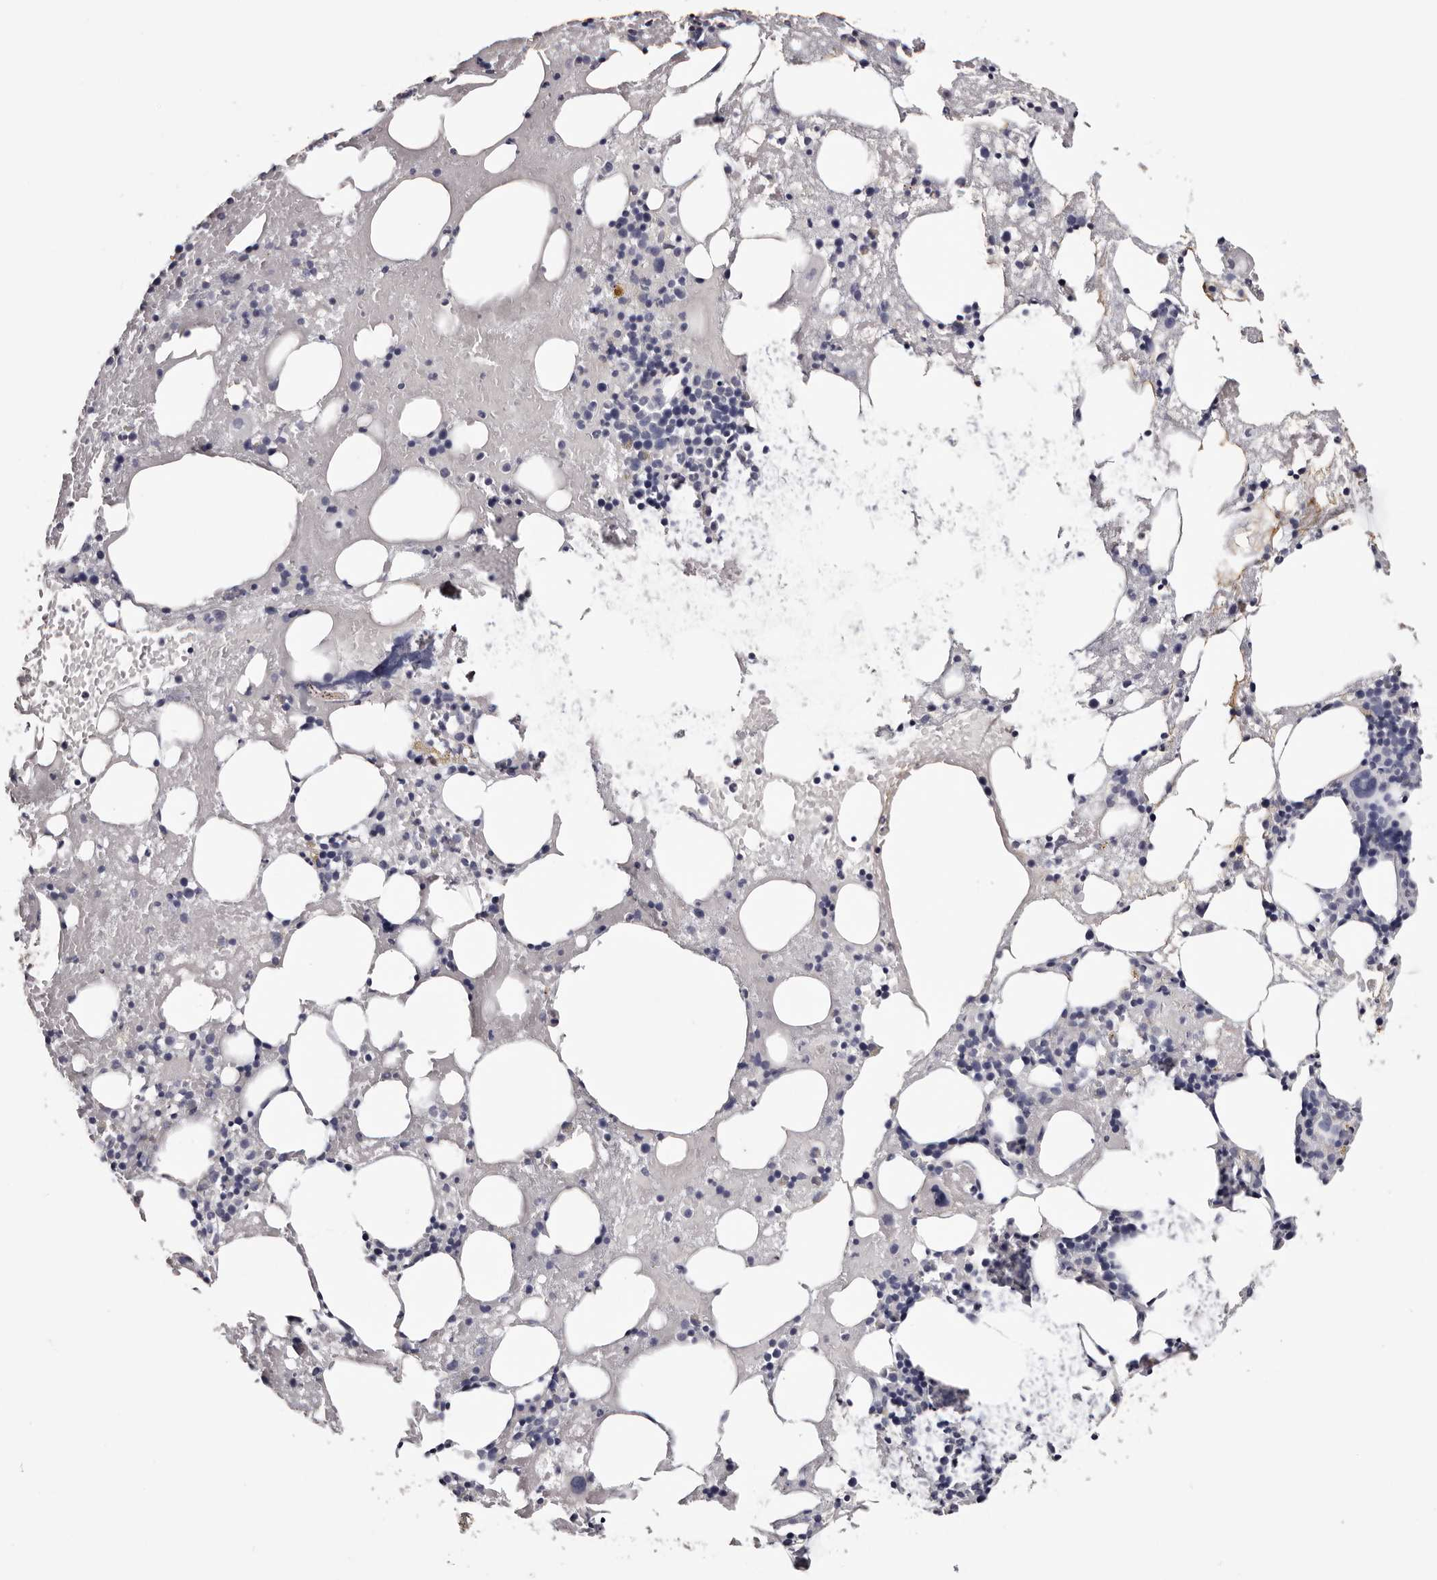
{"staining": {"intensity": "negative", "quantity": "none", "location": "none"}, "tissue": "bone marrow", "cell_type": "Hematopoietic cells", "image_type": "normal", "snomed": [{"axis": "morphology", "description": "Normal tissue, NOS"}, {"axis": "topography", "description": "Bone marrow"}], "caption": "The immunohistochemistry image has no significant staining in hematopoietic cells of bone marrow. (DAB (3,3'-diaminobenzidine) immunohistochemistry with hematoxylin counter stain).", "gene": "CA6", "patient": {"sex": "male", "age": 48}}